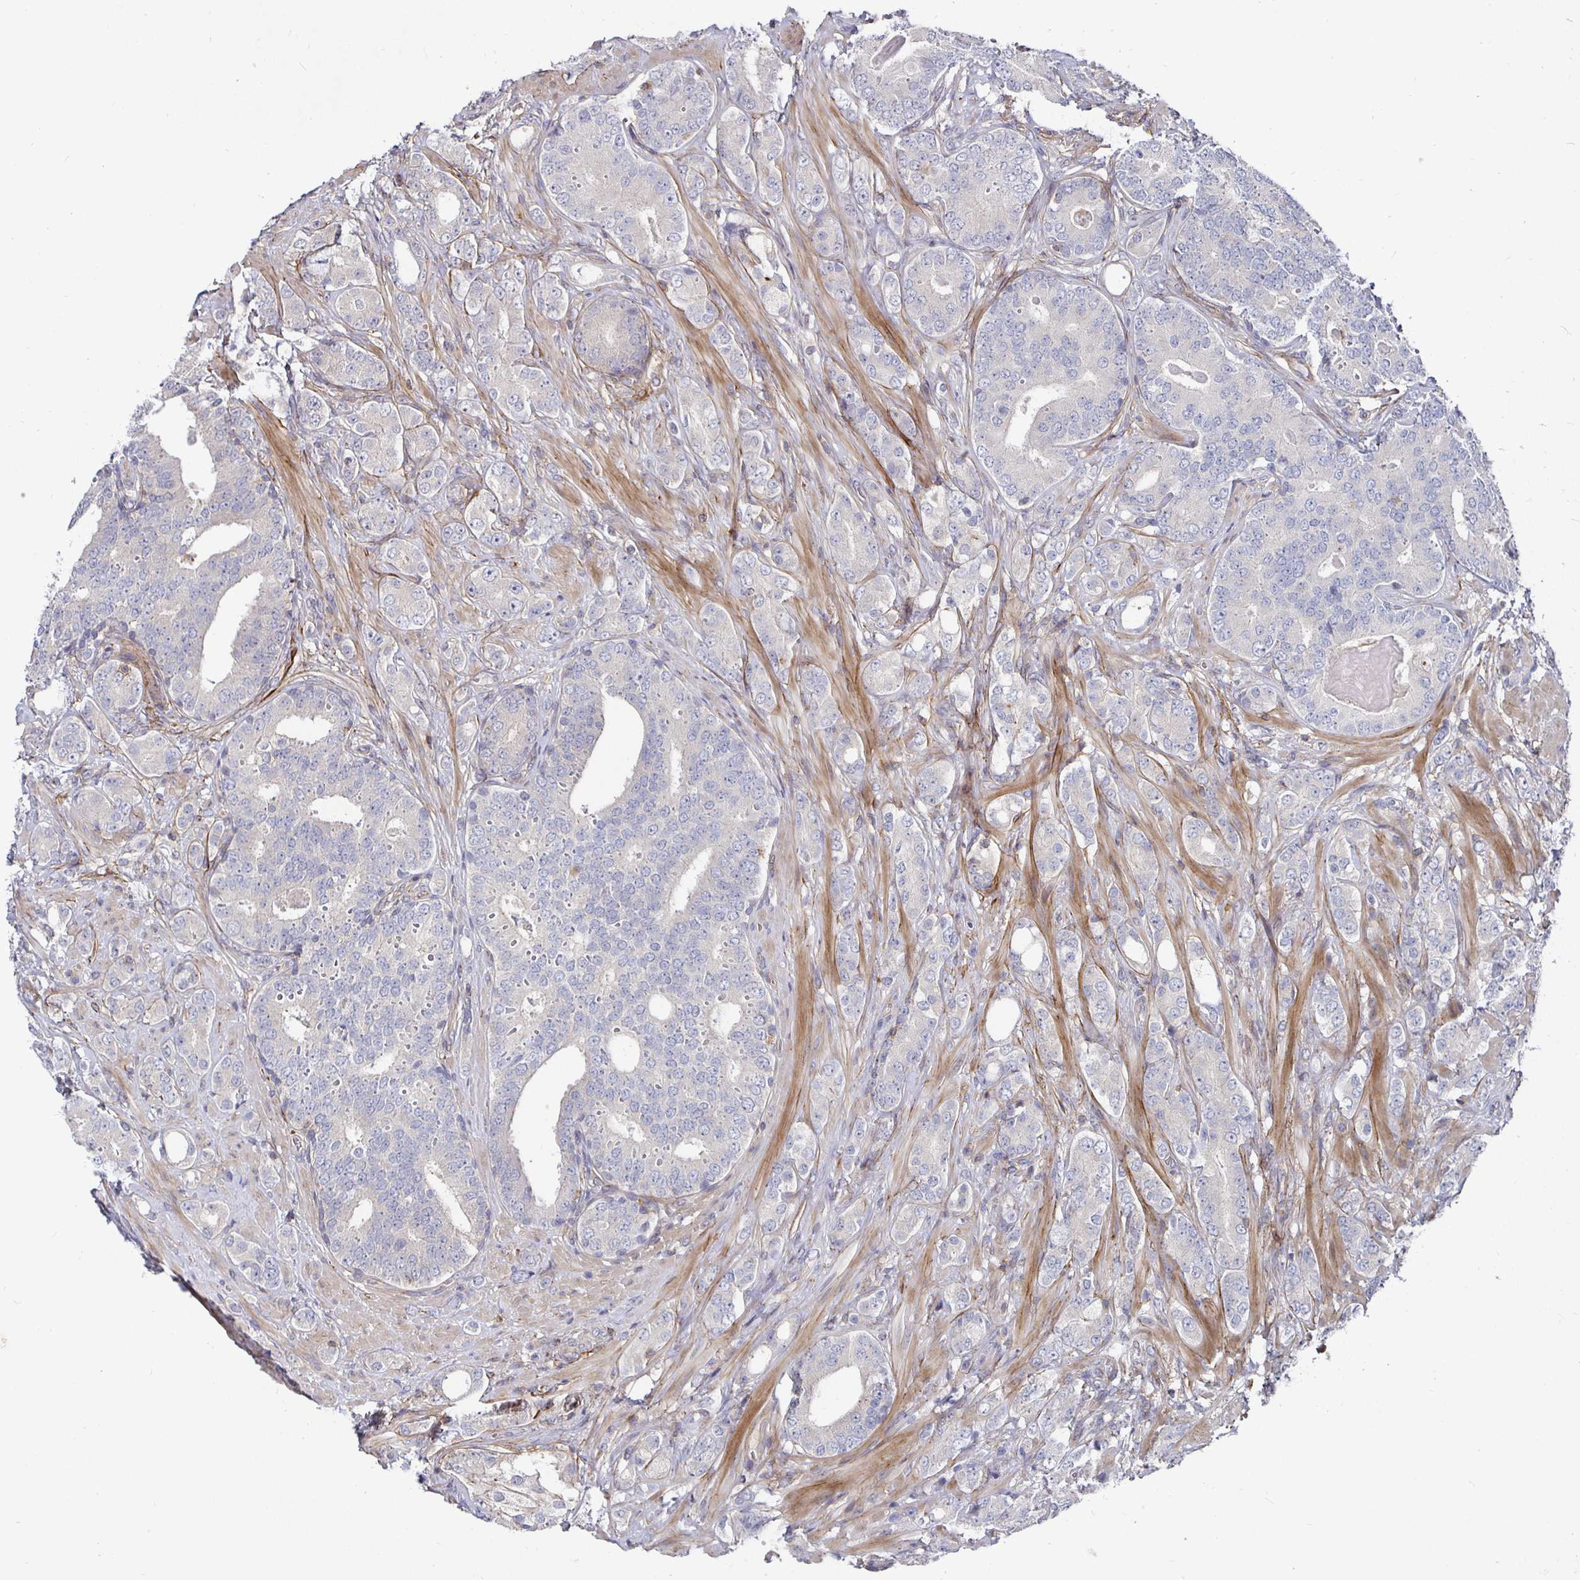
{"staining": {"intensity": "negative", "quantity": "none", "location": "none"}, "tissue": "prostate cancer", "cell_type": "Tumor cells", "image_type": "cancer", "snomed": [{"axis": "morphology", "description": "Adenocarcinoma, High grade"}, {"axis": "topography", "description": "Prostate"}], "caption": "High magnification brightfield microscopy of adenocarcinoma (high-grade) (prostate) stained with DAB (3,3'-diaminobenzidine) (brown) and counterstained with hematoxylin (blue): tumor cells show no significant positivity. Brightfield microscopy of IHC stained with DAB (3,3'-diaminobenzidine) (brown) and hematoxylin (blue), captured at high magnification.", "gene": "GJA4", "patient": {"sex": "male", "age": 62}}